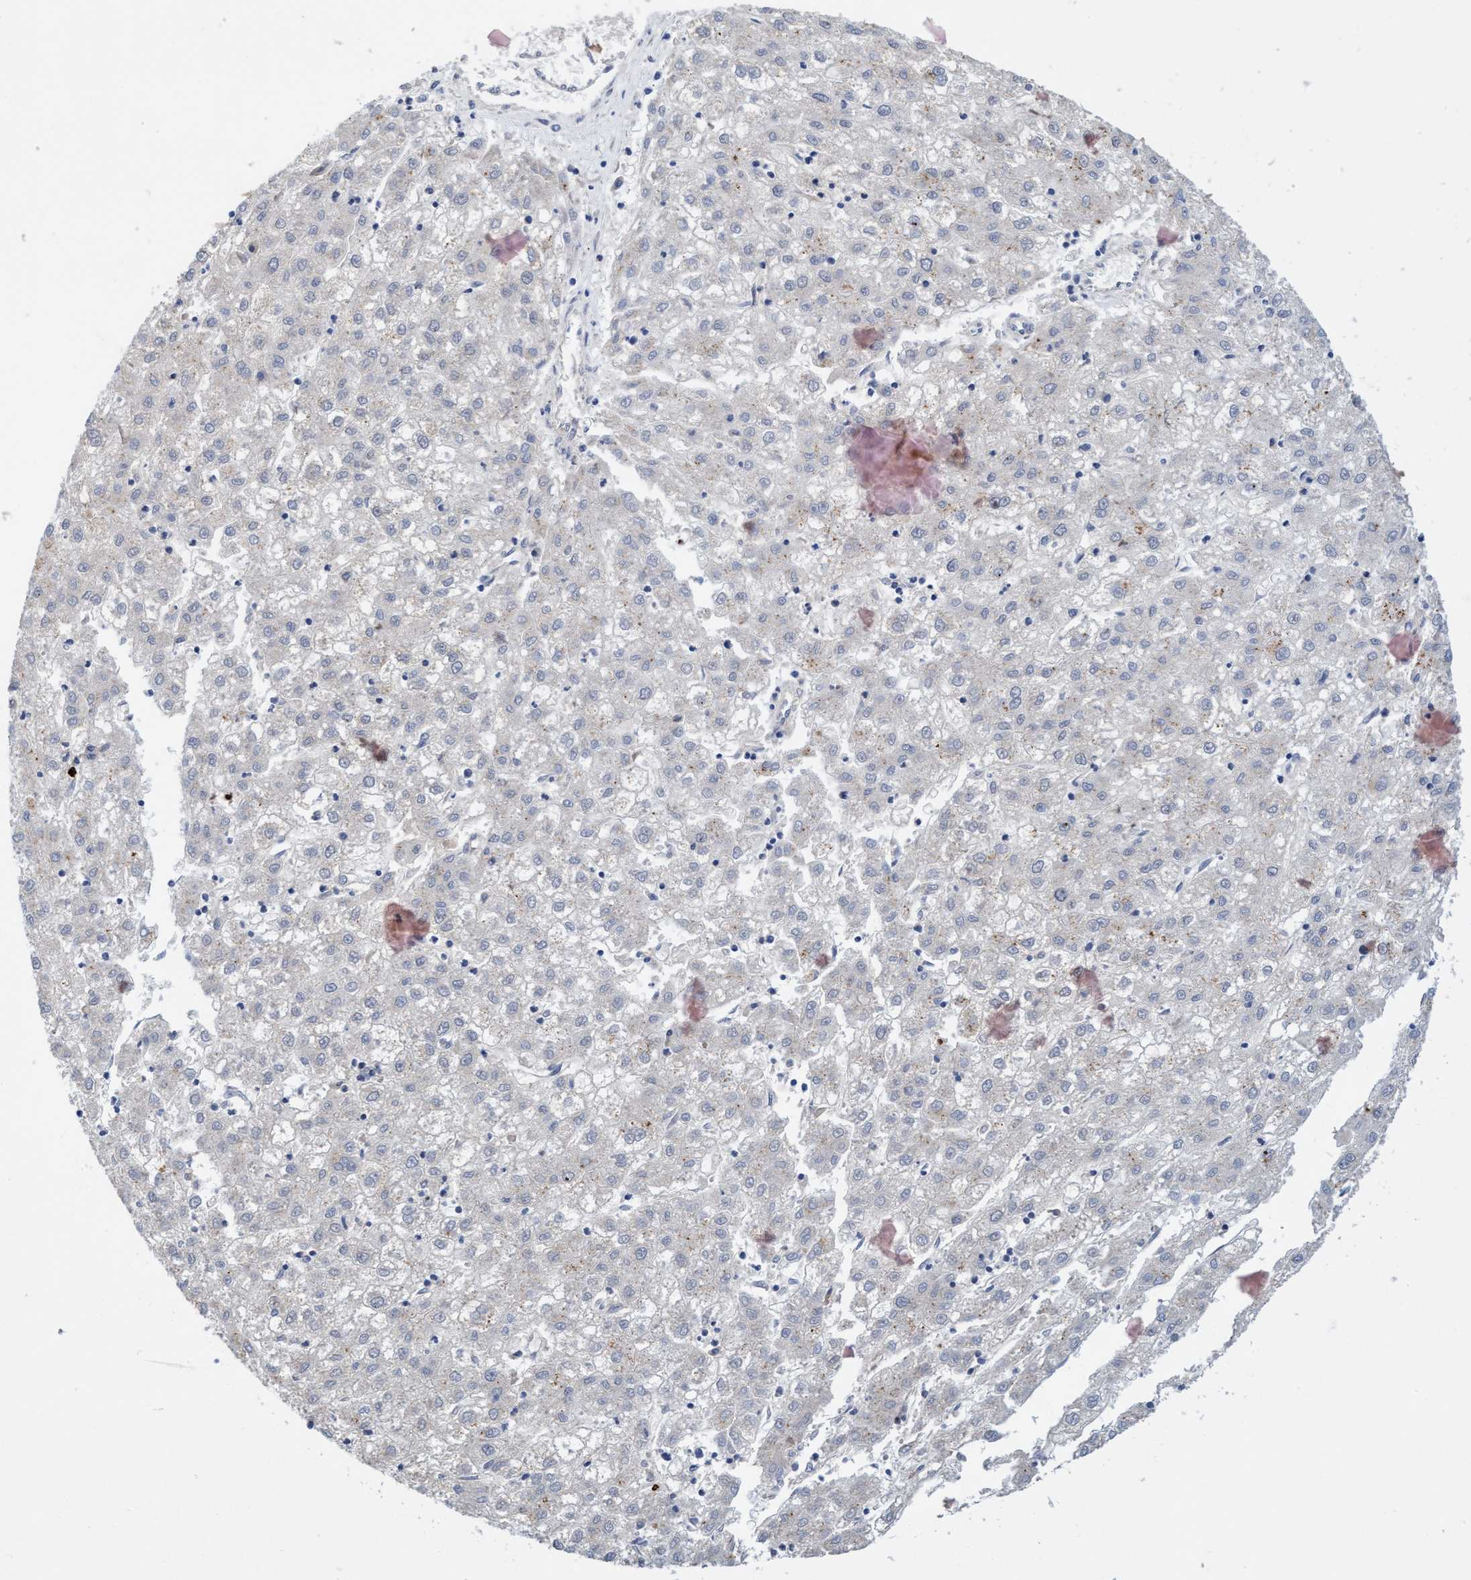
{"staining": {"intensity": "negative", "quantity": "none", "location": "none"}, "tissue": "liver cancer", "cell_type": "Tumor cells", "image_type": "cancer", "snomed": [{"axis": "morphology", "description": "Carcinoma, Hepatocellular, NOS"}, {"axis": "topography", "description": "Liver"}], "caption": "Tumor cells show no significant protein positivity in hepatocellular carcinoma (liver). (Stains: DAB immunohistochemistry with hematoxylin counter stain, Microscopy: brightfield microscopy at high magnification).", "gene": "SEMA4D", "patient": {"sex": "male", "age": 72}}